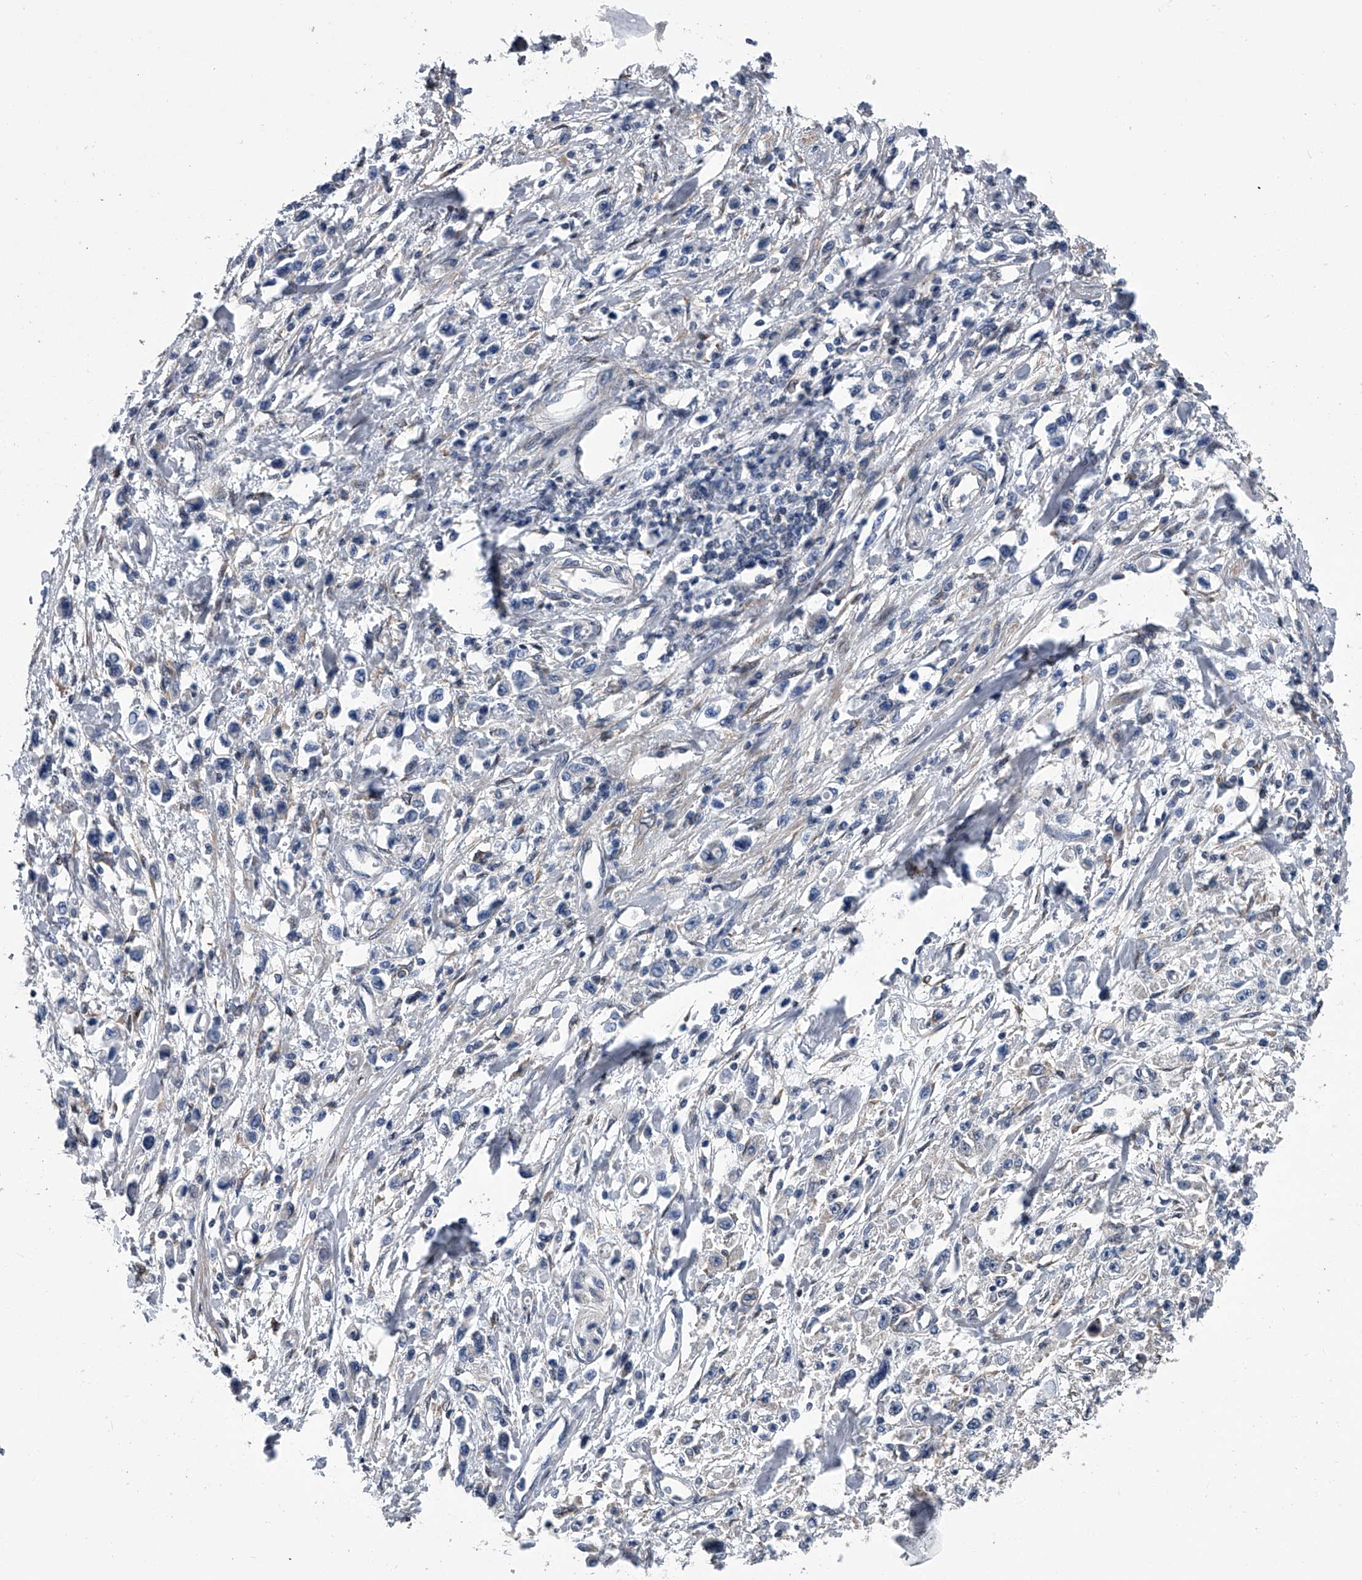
{"staining": {"intensity": "negative", "quantity": "none", "location": "none"}, "tissue": "stomach cancer", "cell_type": "Tumor cells", "image_type": "cancer", "snomed": [{"axis": "morphology", "description": "Adenocarcinoma, NOS"}, {"axis": "topography", "description": "Stomach"}], "caption": "Immunohistochemistry (IHC) of human stomach cancer (adenocarcinoma) exhibits no positivity in tumor cells. (DAB IHC with hematoxylin counter stain).", "gene": "PPP2R5D", "patient": {"sex": "female", "age": 59}}